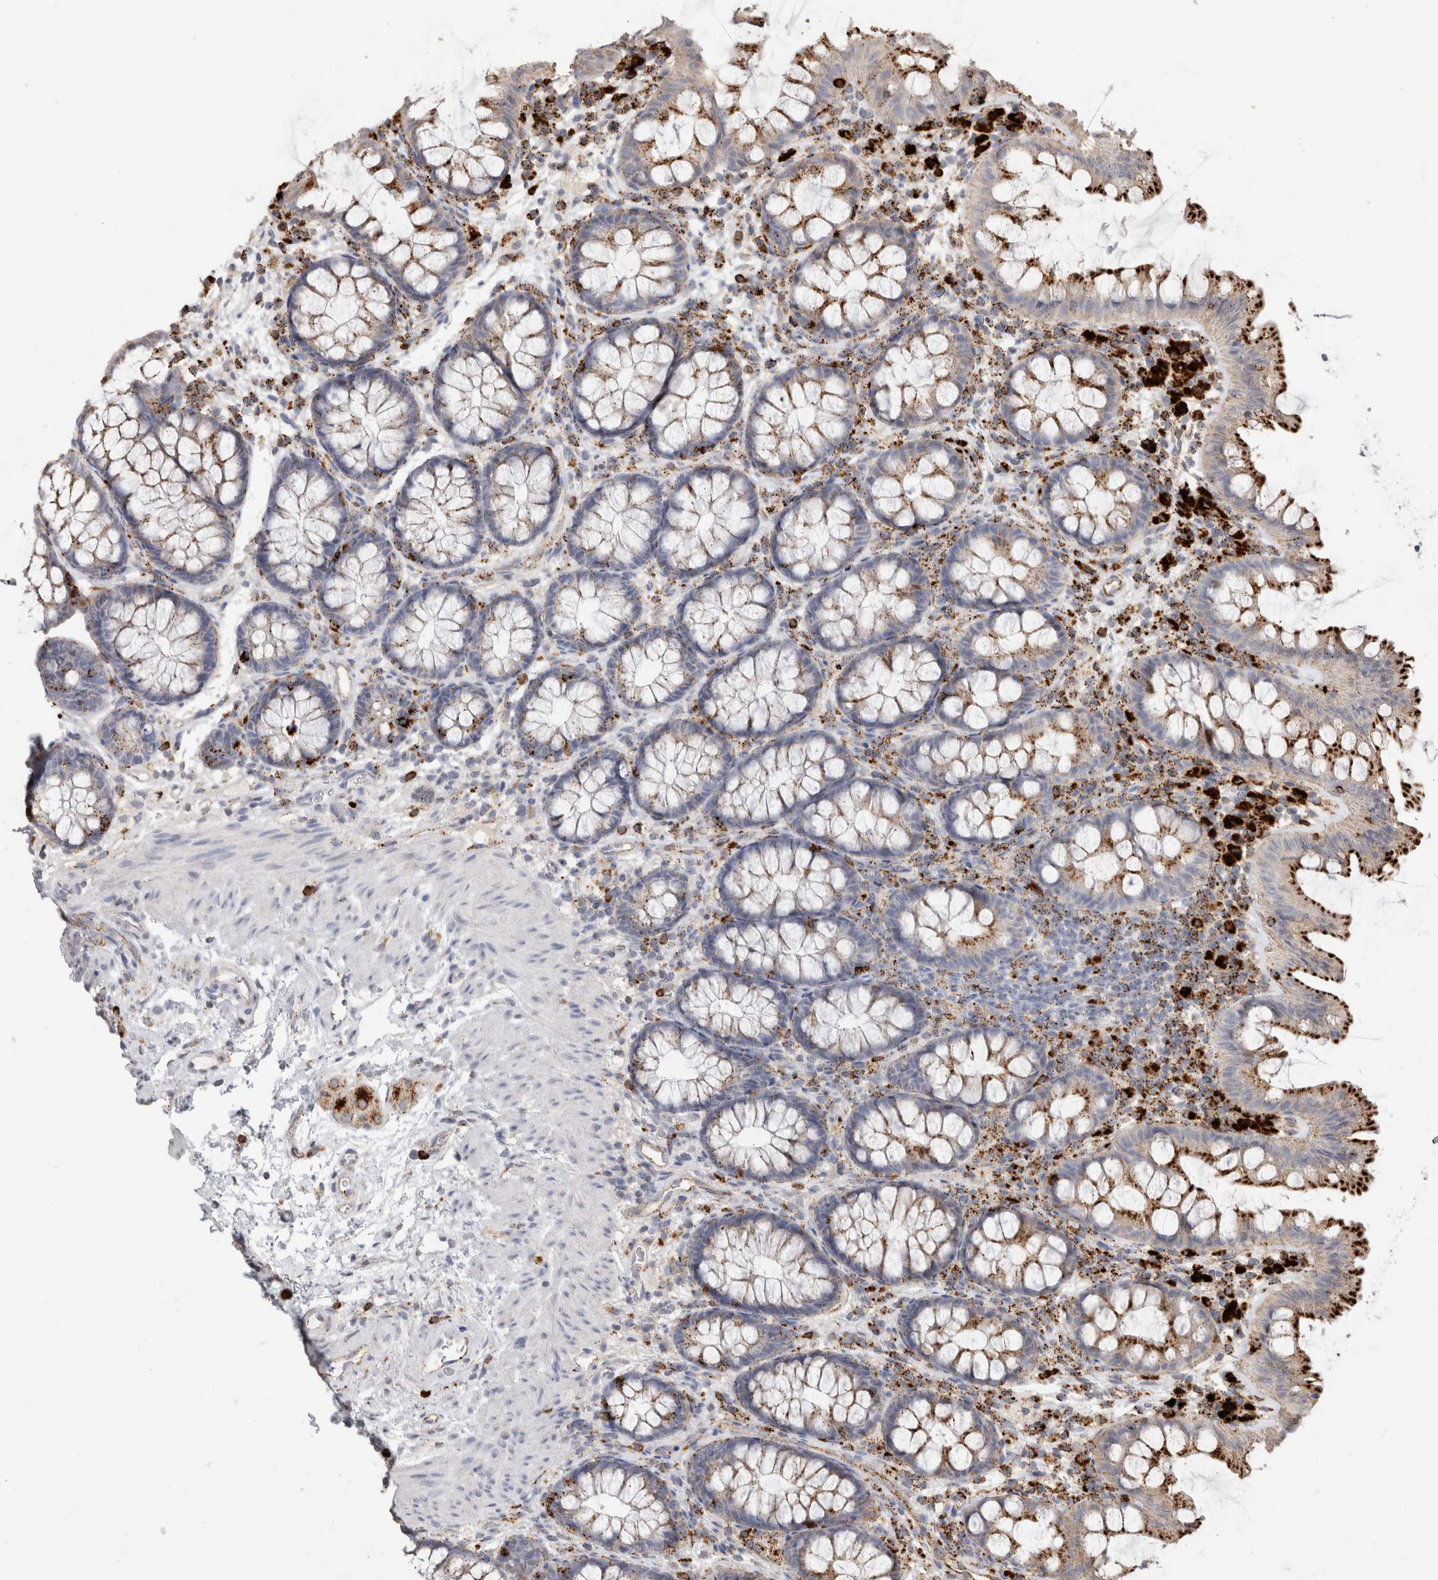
{"staining": {"intensity": "moderate", "quantity": ">75%", "location": "cytoplasmic/membranous"}, "tissue": "colon", "cell_type": "Endothelial cells", "image_type": "normal", "snomed": [{"axis": "morphology", "description": "Normal tissue, NOS"}, {"axis": "topography", "description": "Colon"}], "caption": "Brown immunohistochemical staining in unremarkable colon shows moderate cytoplasmic/membranous expression in about >75% of endothelial cells.", "gene": "ARSA", "patient": {"sex": "female", "age": 62}}